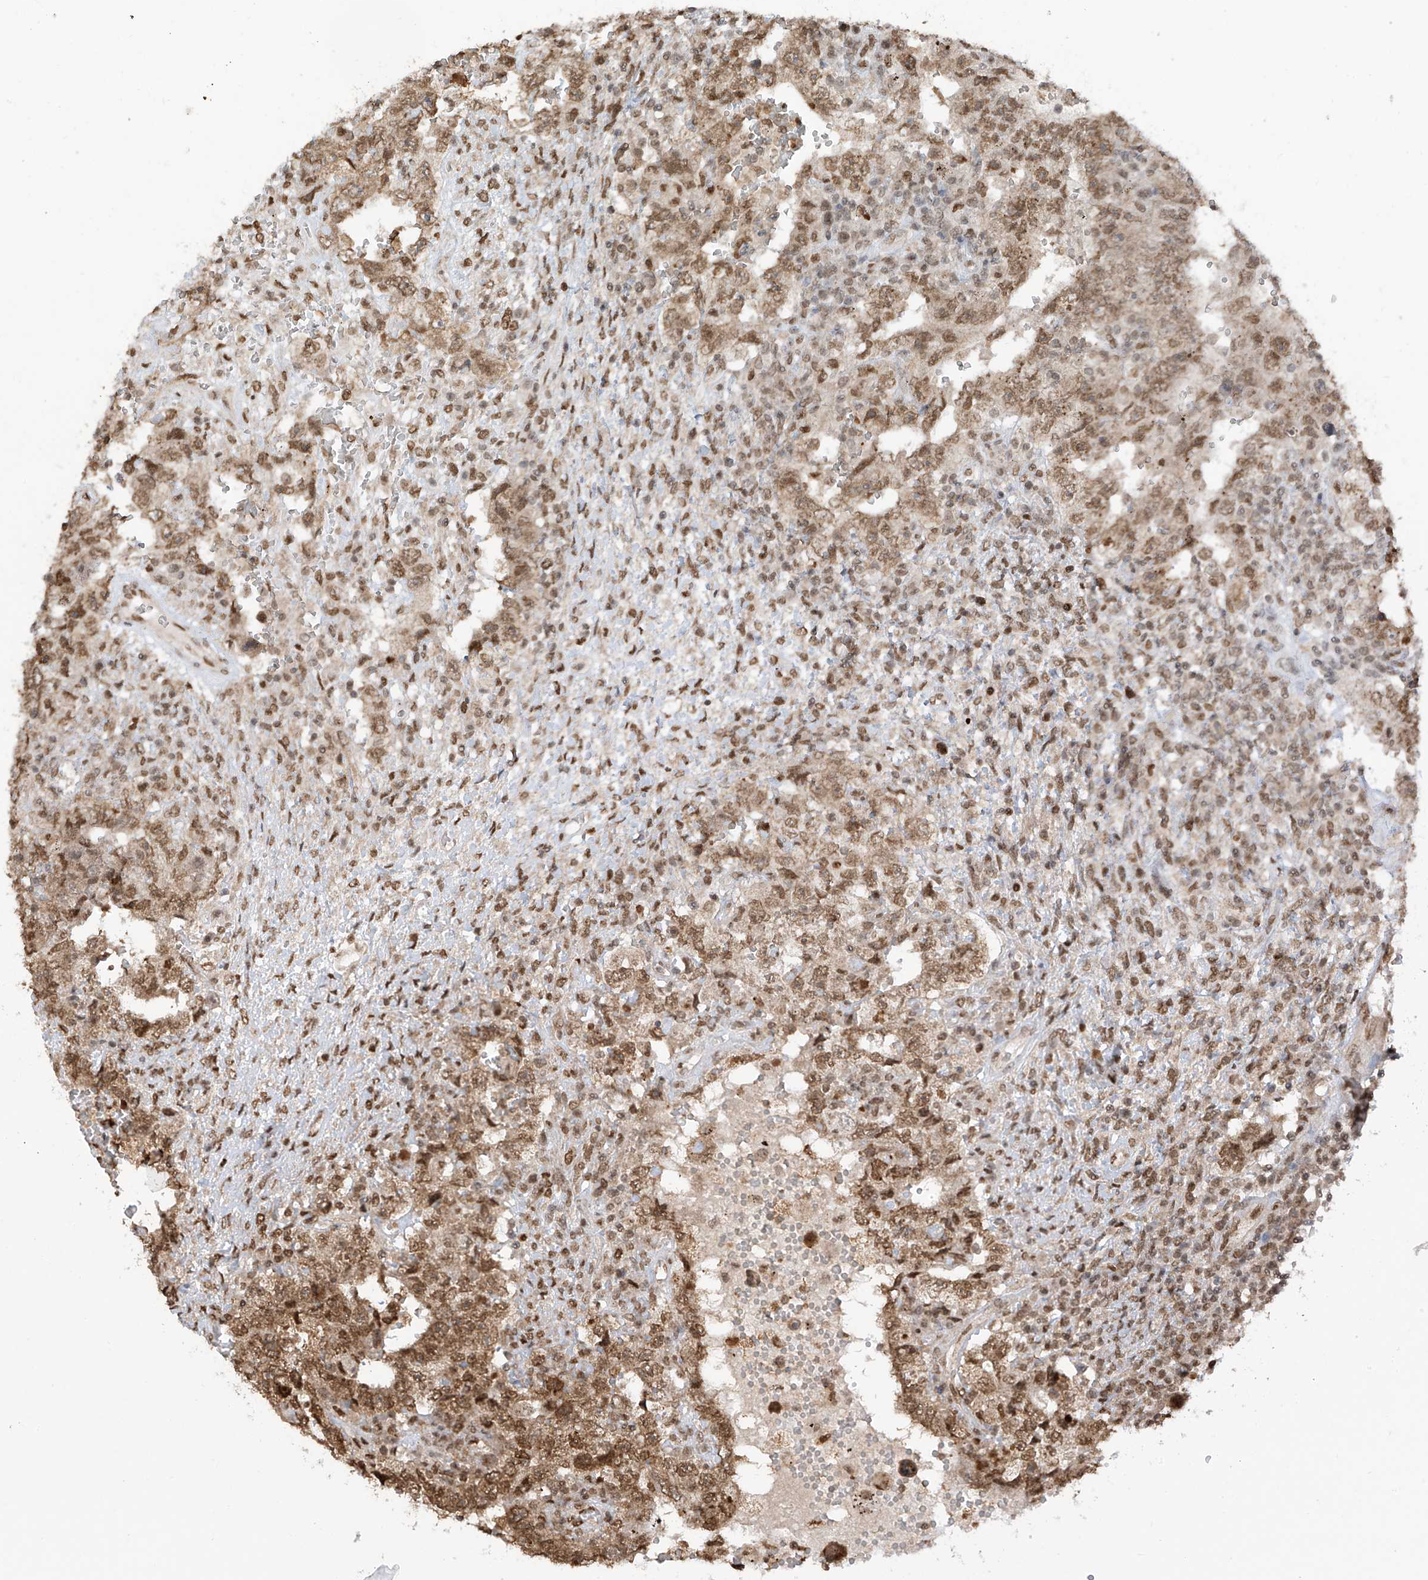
{"staining": {"intensity": "moderate", "quantity": ">75%", "location": "cytoplasmic/membranous,nuclear"}, "tissue": "testis cancer", "cell_type": "Tumor cells", "image_type": "cancer", "snomed": [{"axis": "morphology", "description": "Carcinoma, Embryonal, NOS"}, {"axis": "topography", "description": "Testis"}], "caption": "Immunohistochemical staining of testis embryonal carcinoma reveals medium levels of moderate cytoplasmic/membranous and nuclear protein expression in about >75% of tumor cells.", "gene": "KPNB1", "patient": {"sex": "male", "age": 26}}